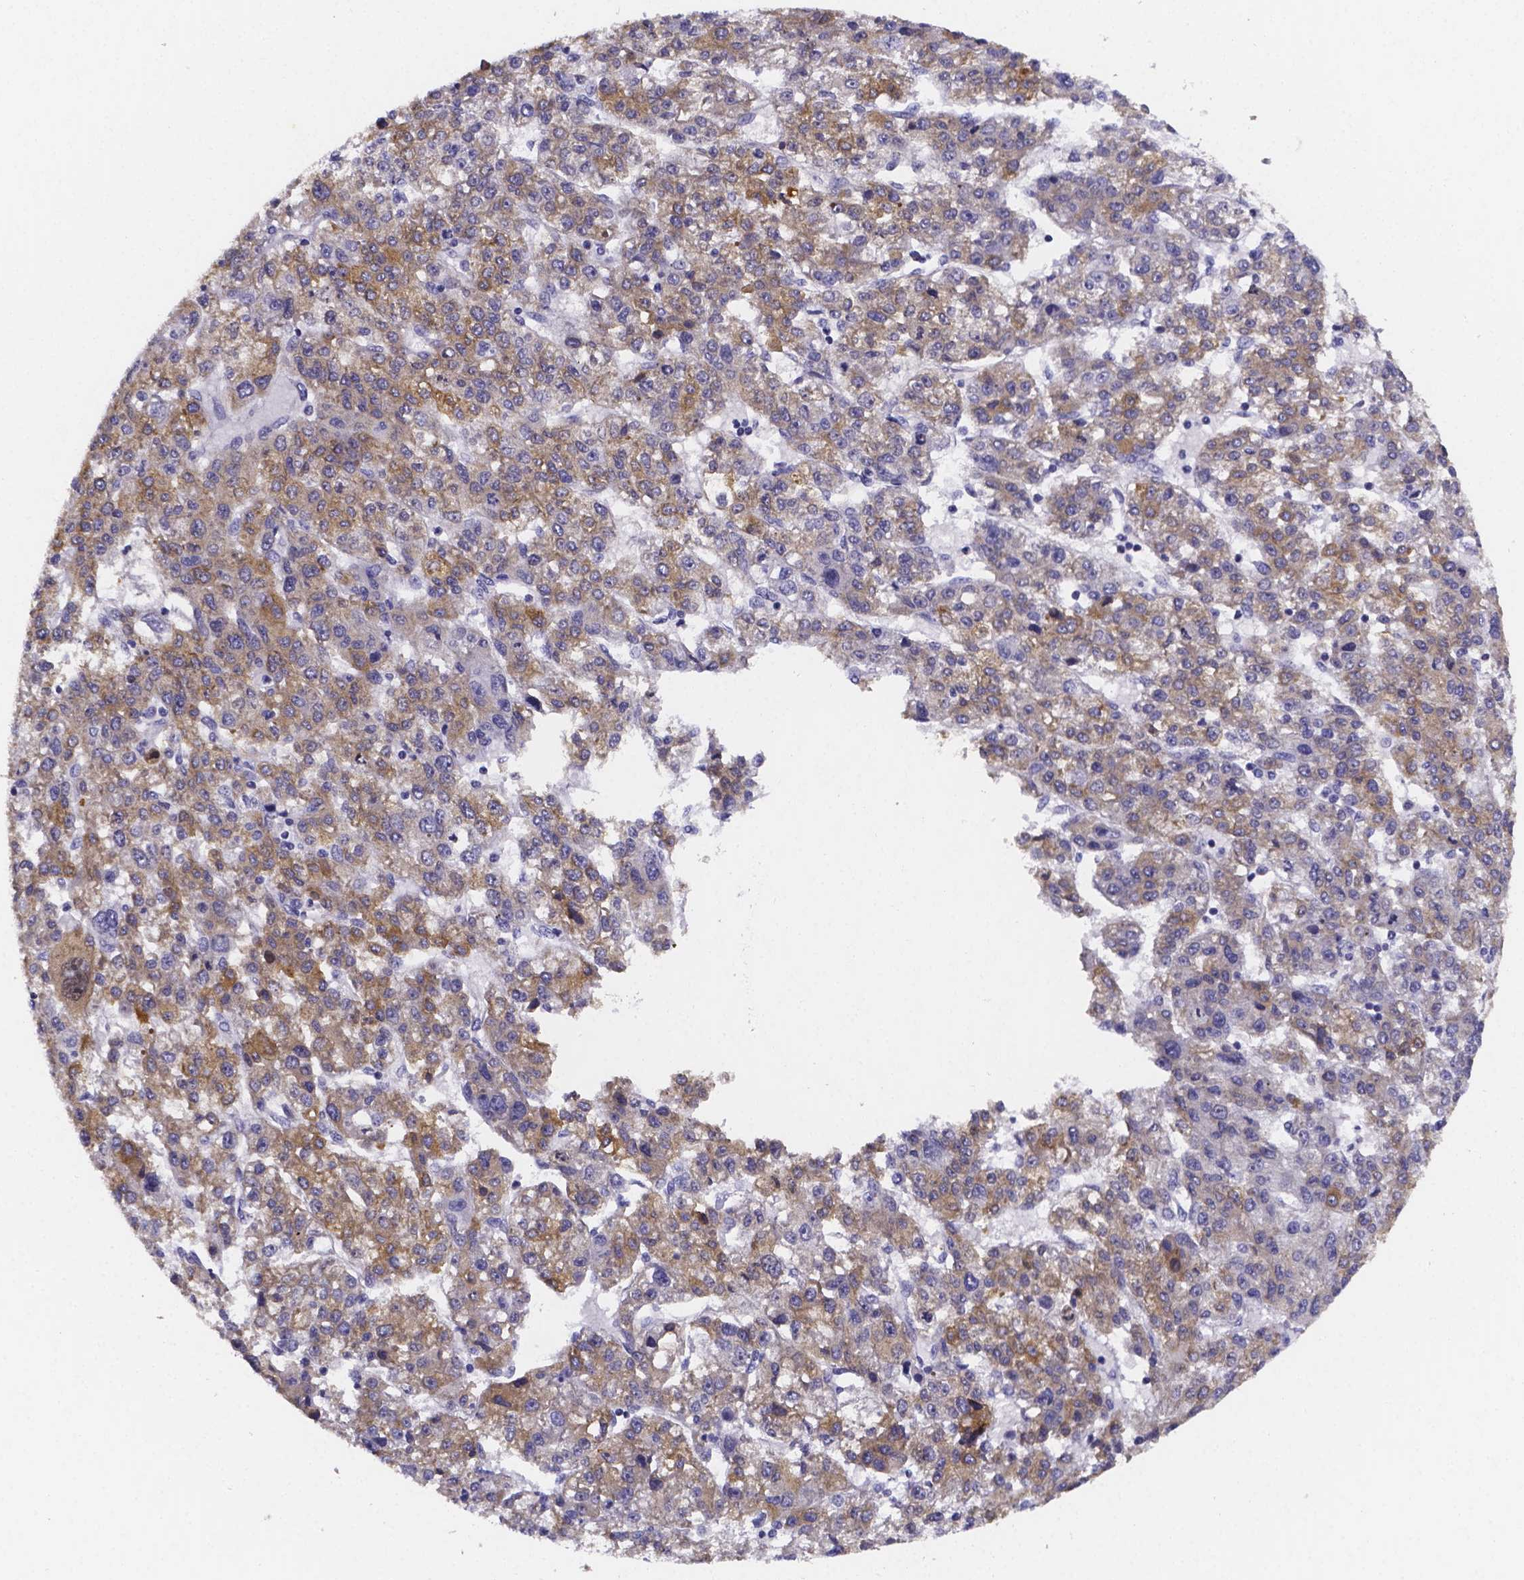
{"staining": {"intensity": "moderate", "quantity": "25%-75%", "location": "cytoplasmic/membranous"}, "tissue": "liver cancer", "cell_type": "Tumor cells", "image_type": "cancer", "snomed": [{"axis": "morphology", "description": "Carcinoma, Hepatocellular, NOS"}, {"axis": "topography", "description": "Liver"}], "caption": "A brown stain highlights moderate cytoplasmic/membranous positivity of a protein in liver hepatocellular carcinoma tumor cells. (Brightfield microscopy of DAB IHC at high magnification).", "gene": "PAH", "patient": {"sex": "male", "age": 56}}